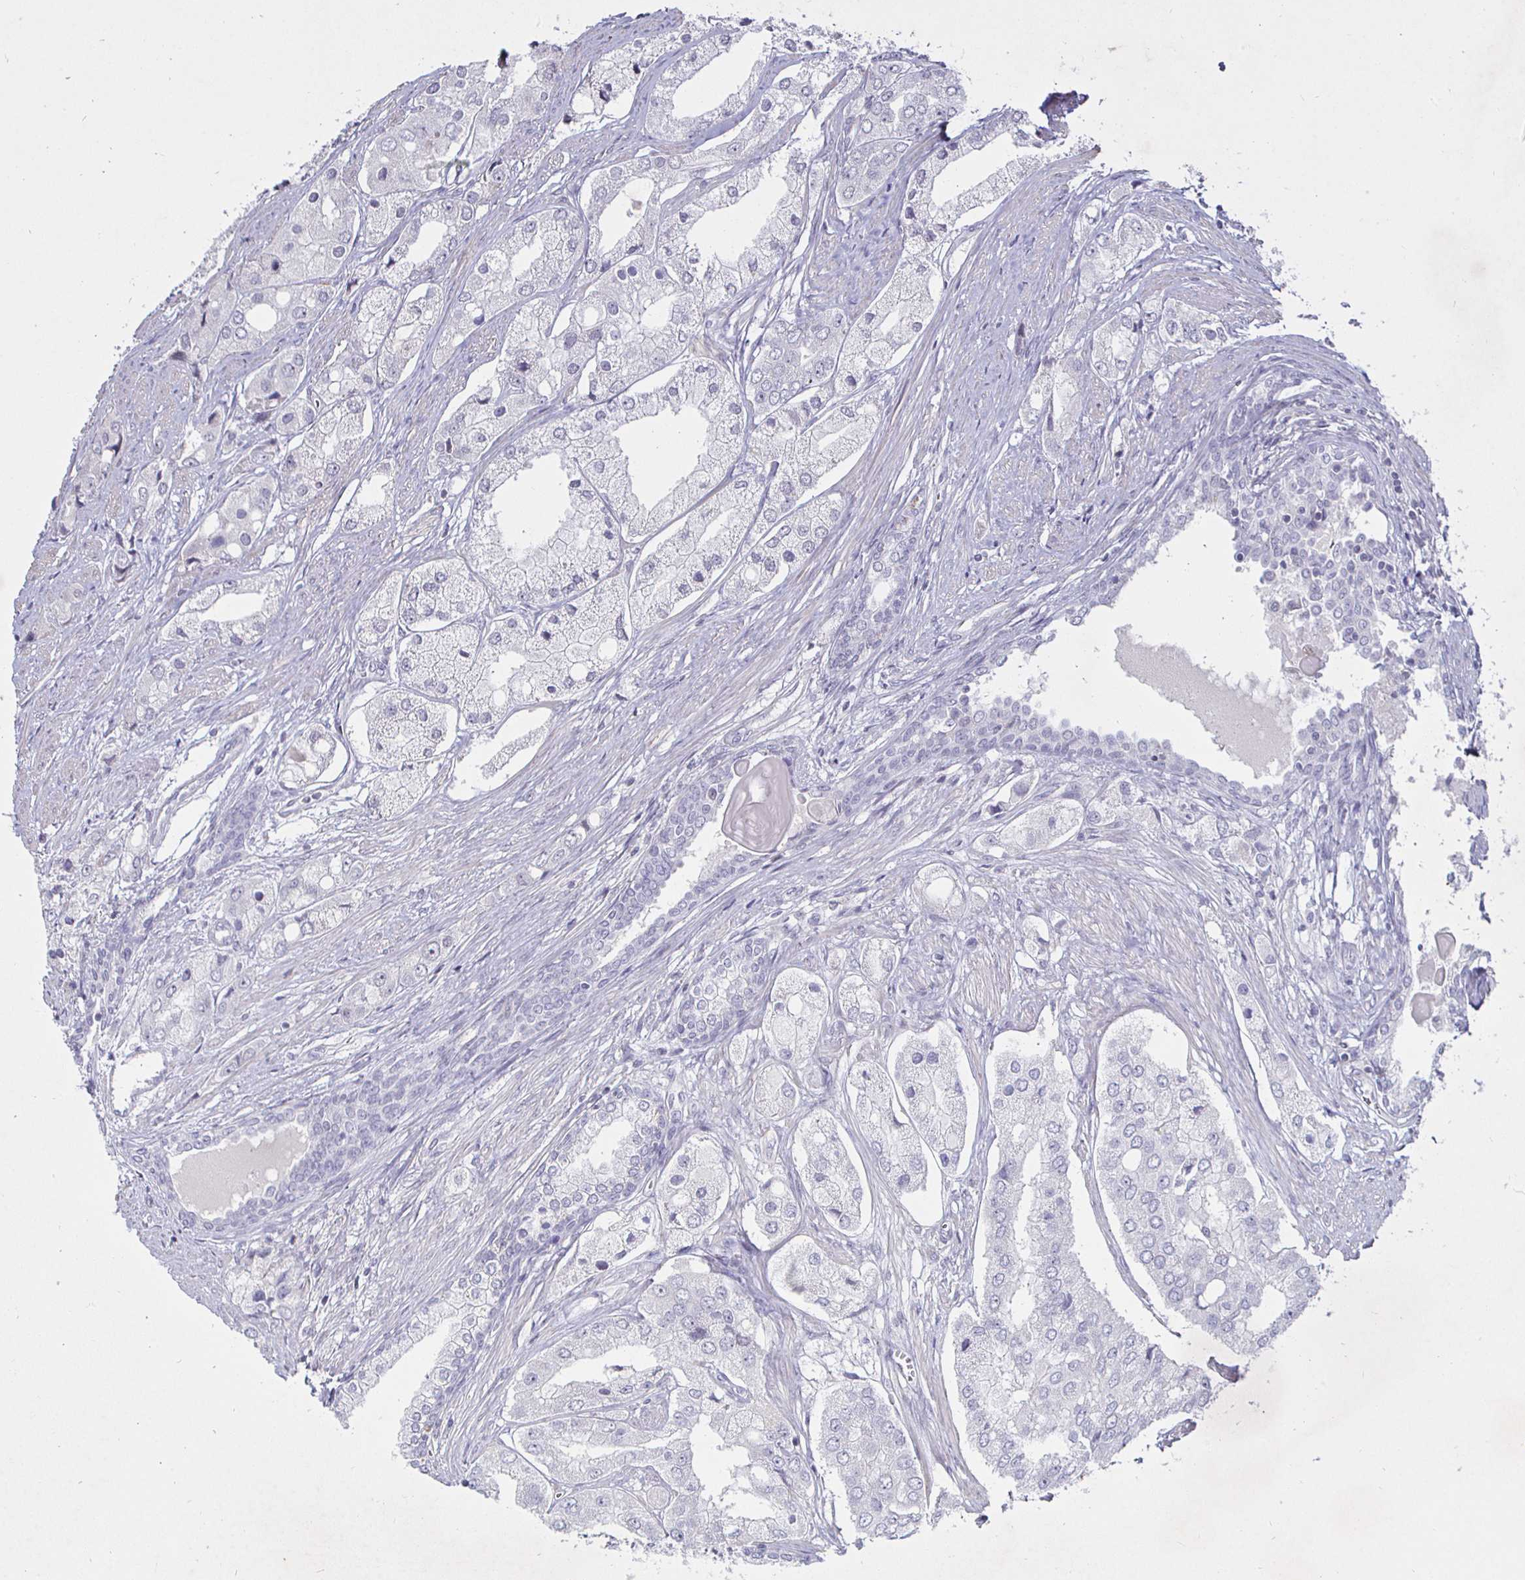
{"staining": {"intensity": "negative", "quantity": "none", "location": "none"}, "tissue": "prostate cancer", "cell_type": "Tumor cells", "image_type": "cancer", "snomed": [{"axis": "morphology", "description": "Adenocarcinoma, Low grade"}, {"axis": "topography", "description": "Prostate"}], "caption": "Immunohistochemical staining of low-grade adenocarcinoma (prostate) reveals no significant expression in tumor cells.", "gene": "MLH1", "patient": {"sex": "male", "age": 69}}